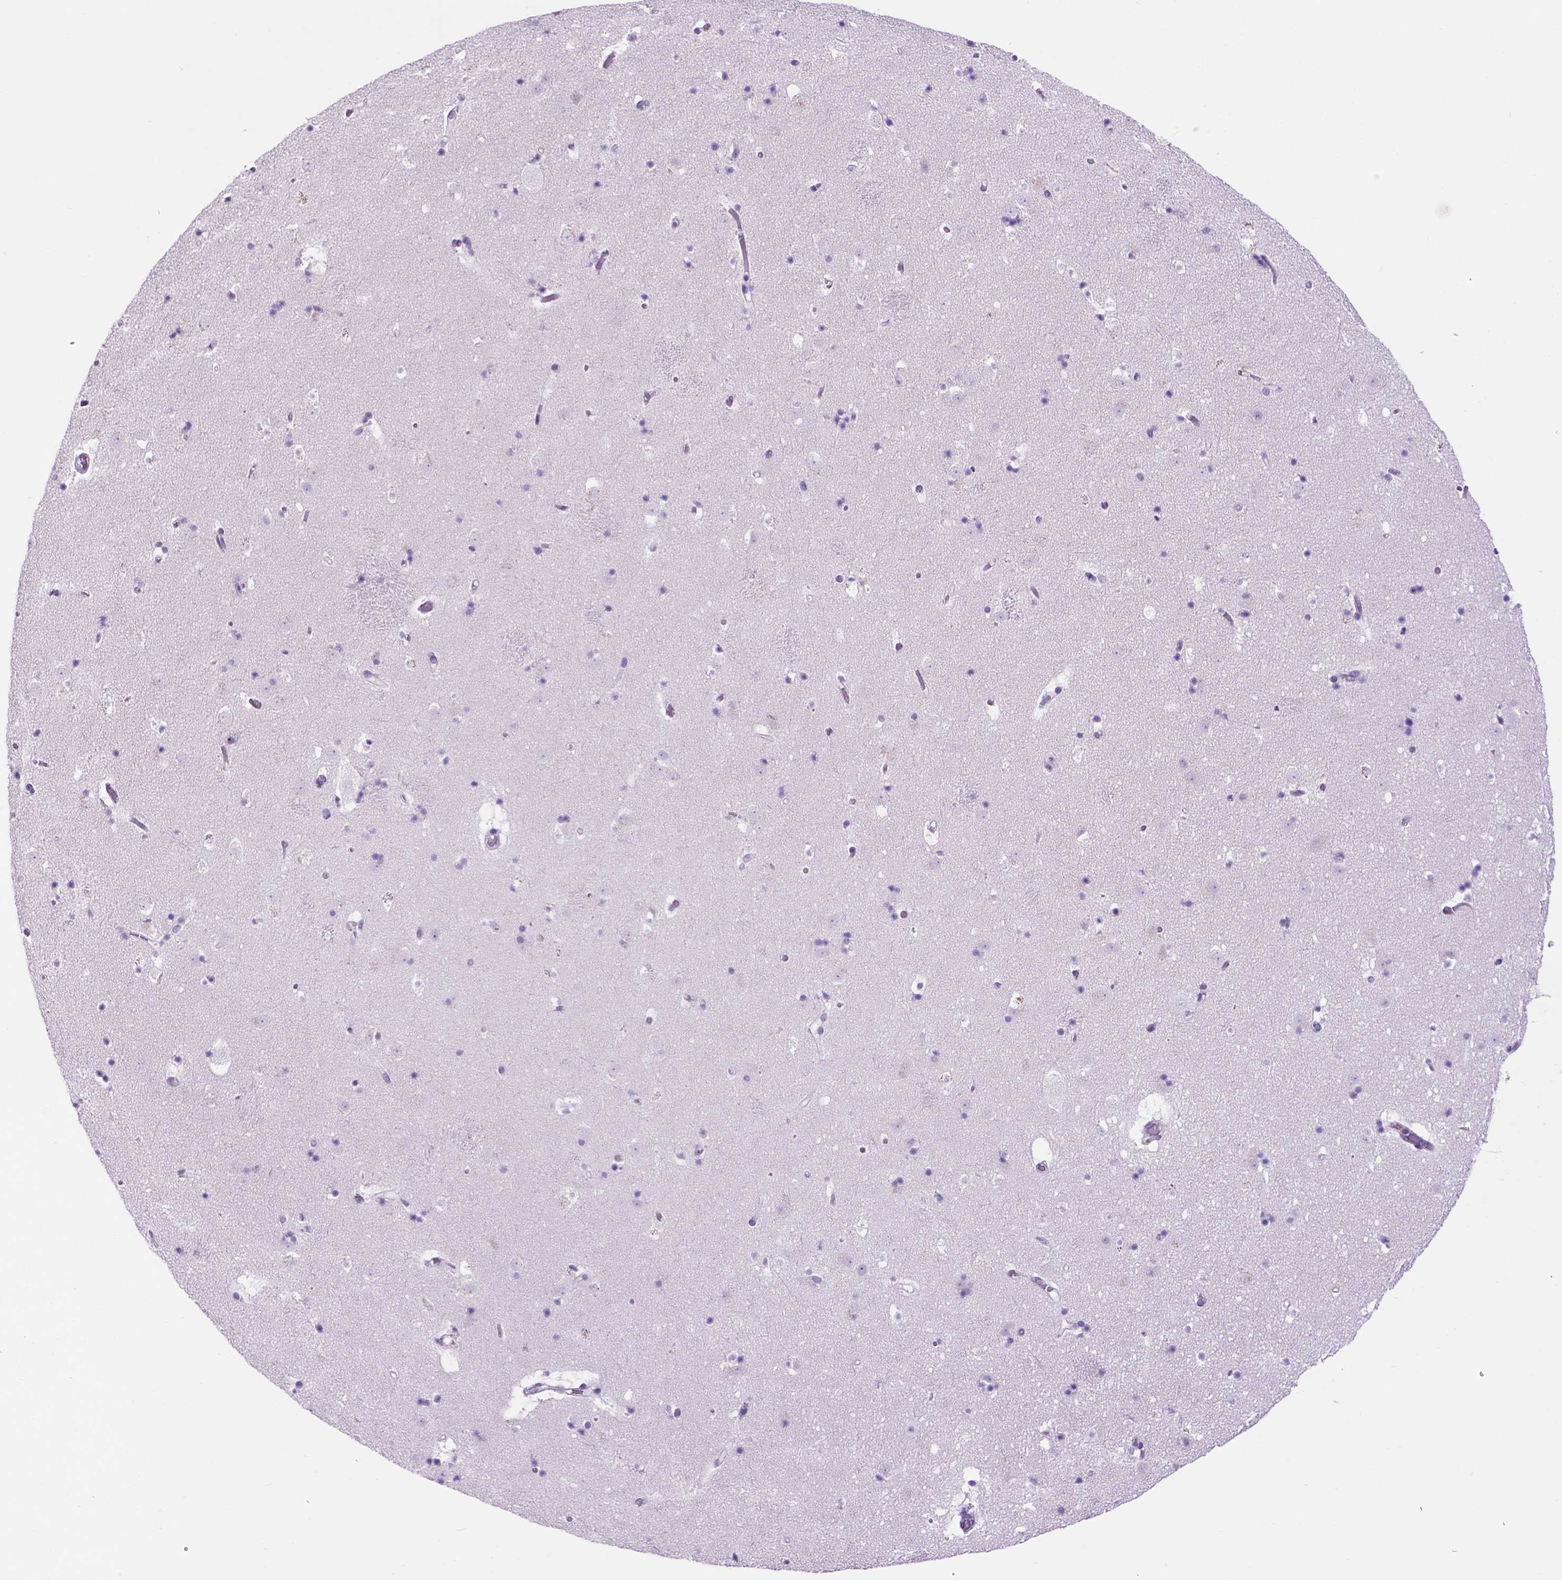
{"staining": {"intensity": "negative", "quantity": "none", "location": "none"}, "tissue": "caudate", "cell_type": "Glial cells", "image_type": "normal", "snomed": [{"axis": "morphology", "description": "Normal tissue, NOS"}, {"axis": "topography", "description": "Lateral ventricle wall"}], "caption": "An immunohistochemistry (IHC) histopathology image of unremarkable caudate is shown. There is no staining in glial cells of caudate. Brightfield microscopy of immunohistochemistry stained with DAB (brown) and hematoxylin (blue), captured at high magnification.", "gene": "SPDYA", "patient": {"sex": "female", "age": 42}}